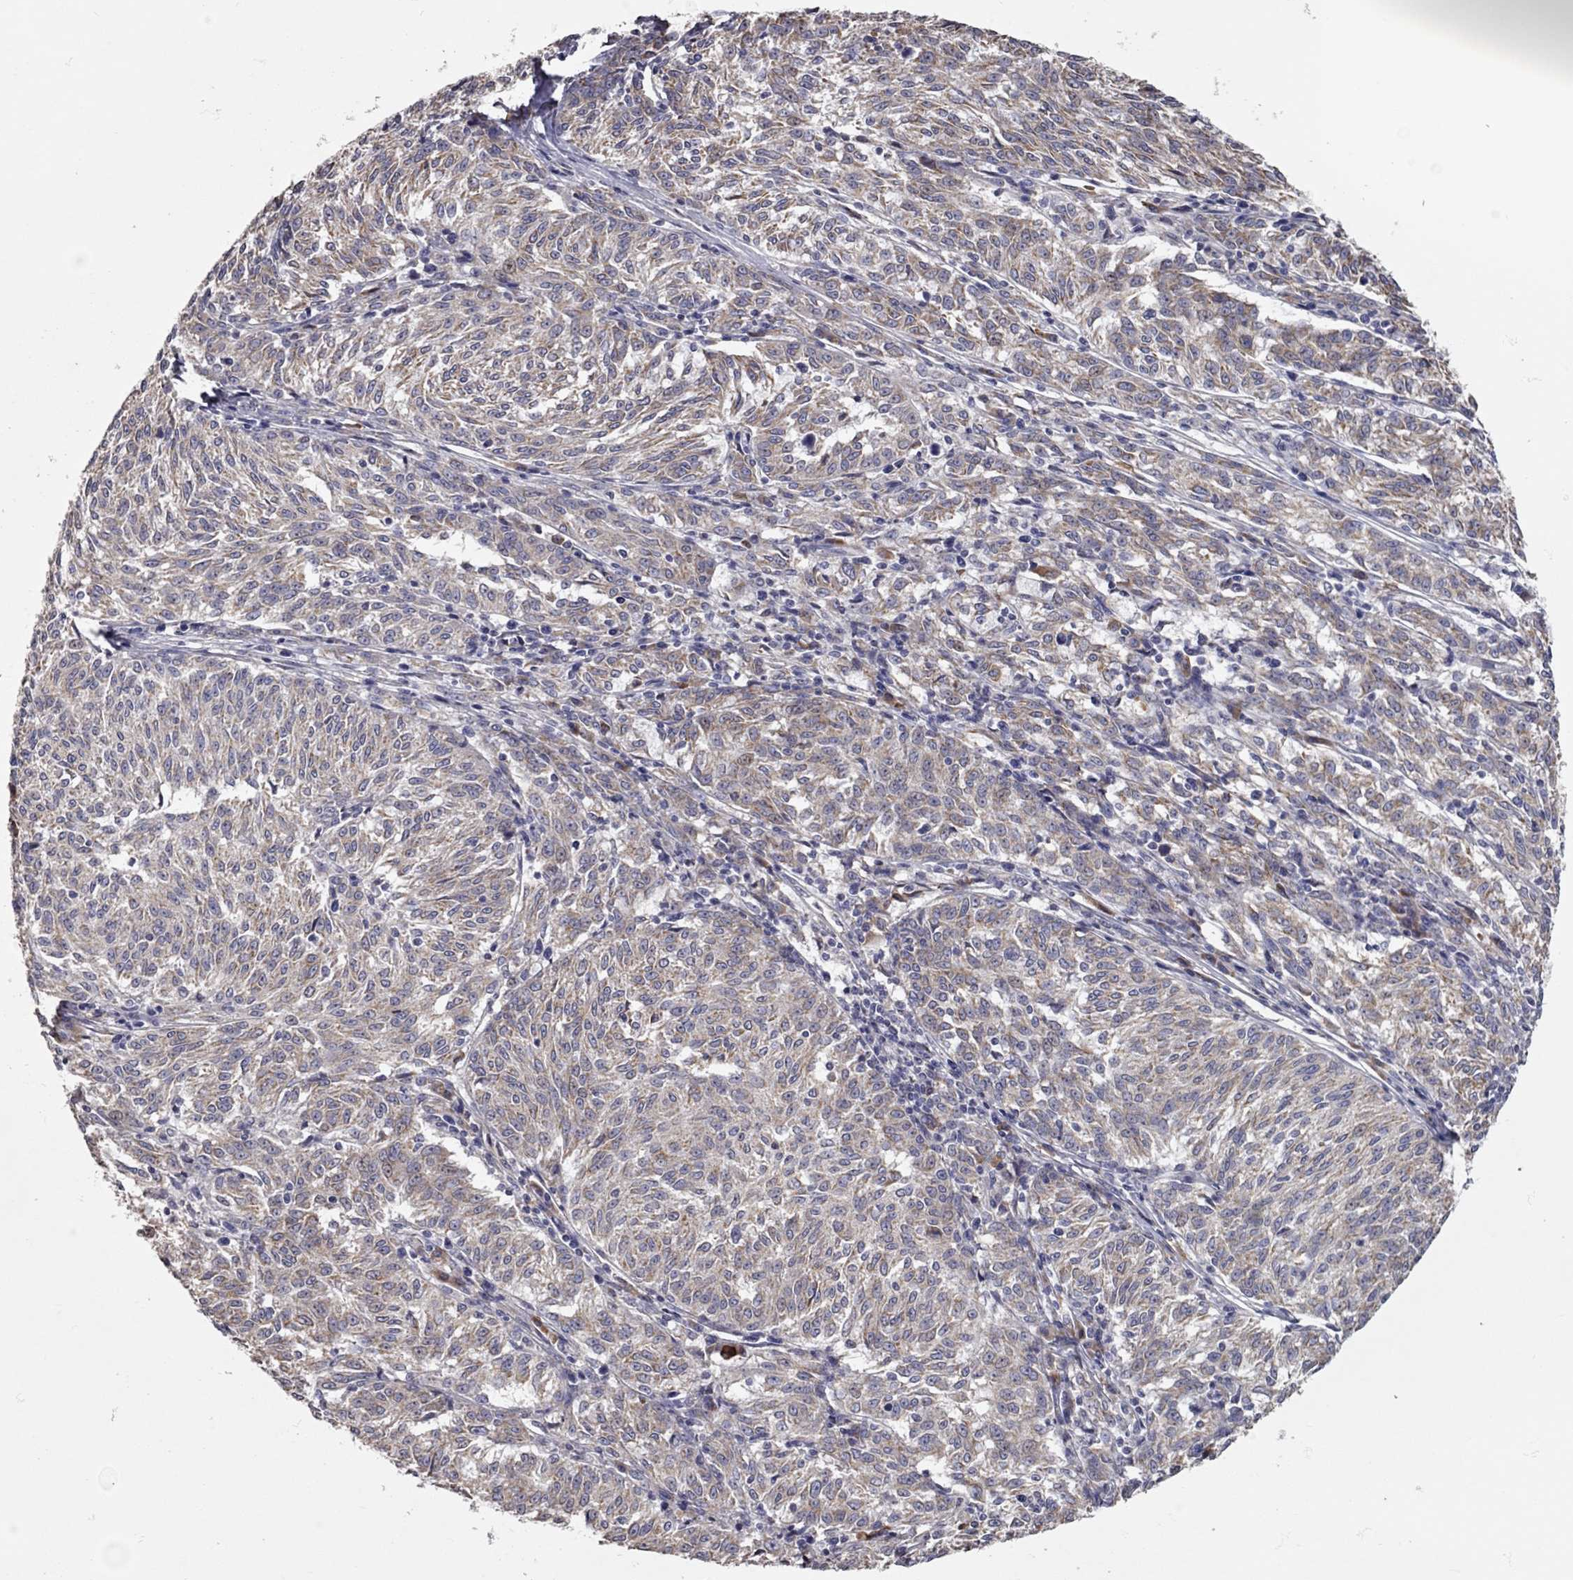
{"staining": {"intensity": "weak", "quantity": ">75%", "location": "cytoplasmic/membranous"}, "tissue": "melanoma", "cell_type": "Tumor cells", "image_type": "cancer", "snomed": [{"axis": "morphology", "description": "Malignant melanoma, NOS"}, {"axis": "topography", "description": "Skin"}], "caption": "Brown immunohistochemical staining in melanoma displays weak cytoplasmic/membranous staining in about >75% of tumor cells.", "gene": "XAGE2", "patient": {"sex": "female", "age": 72}}